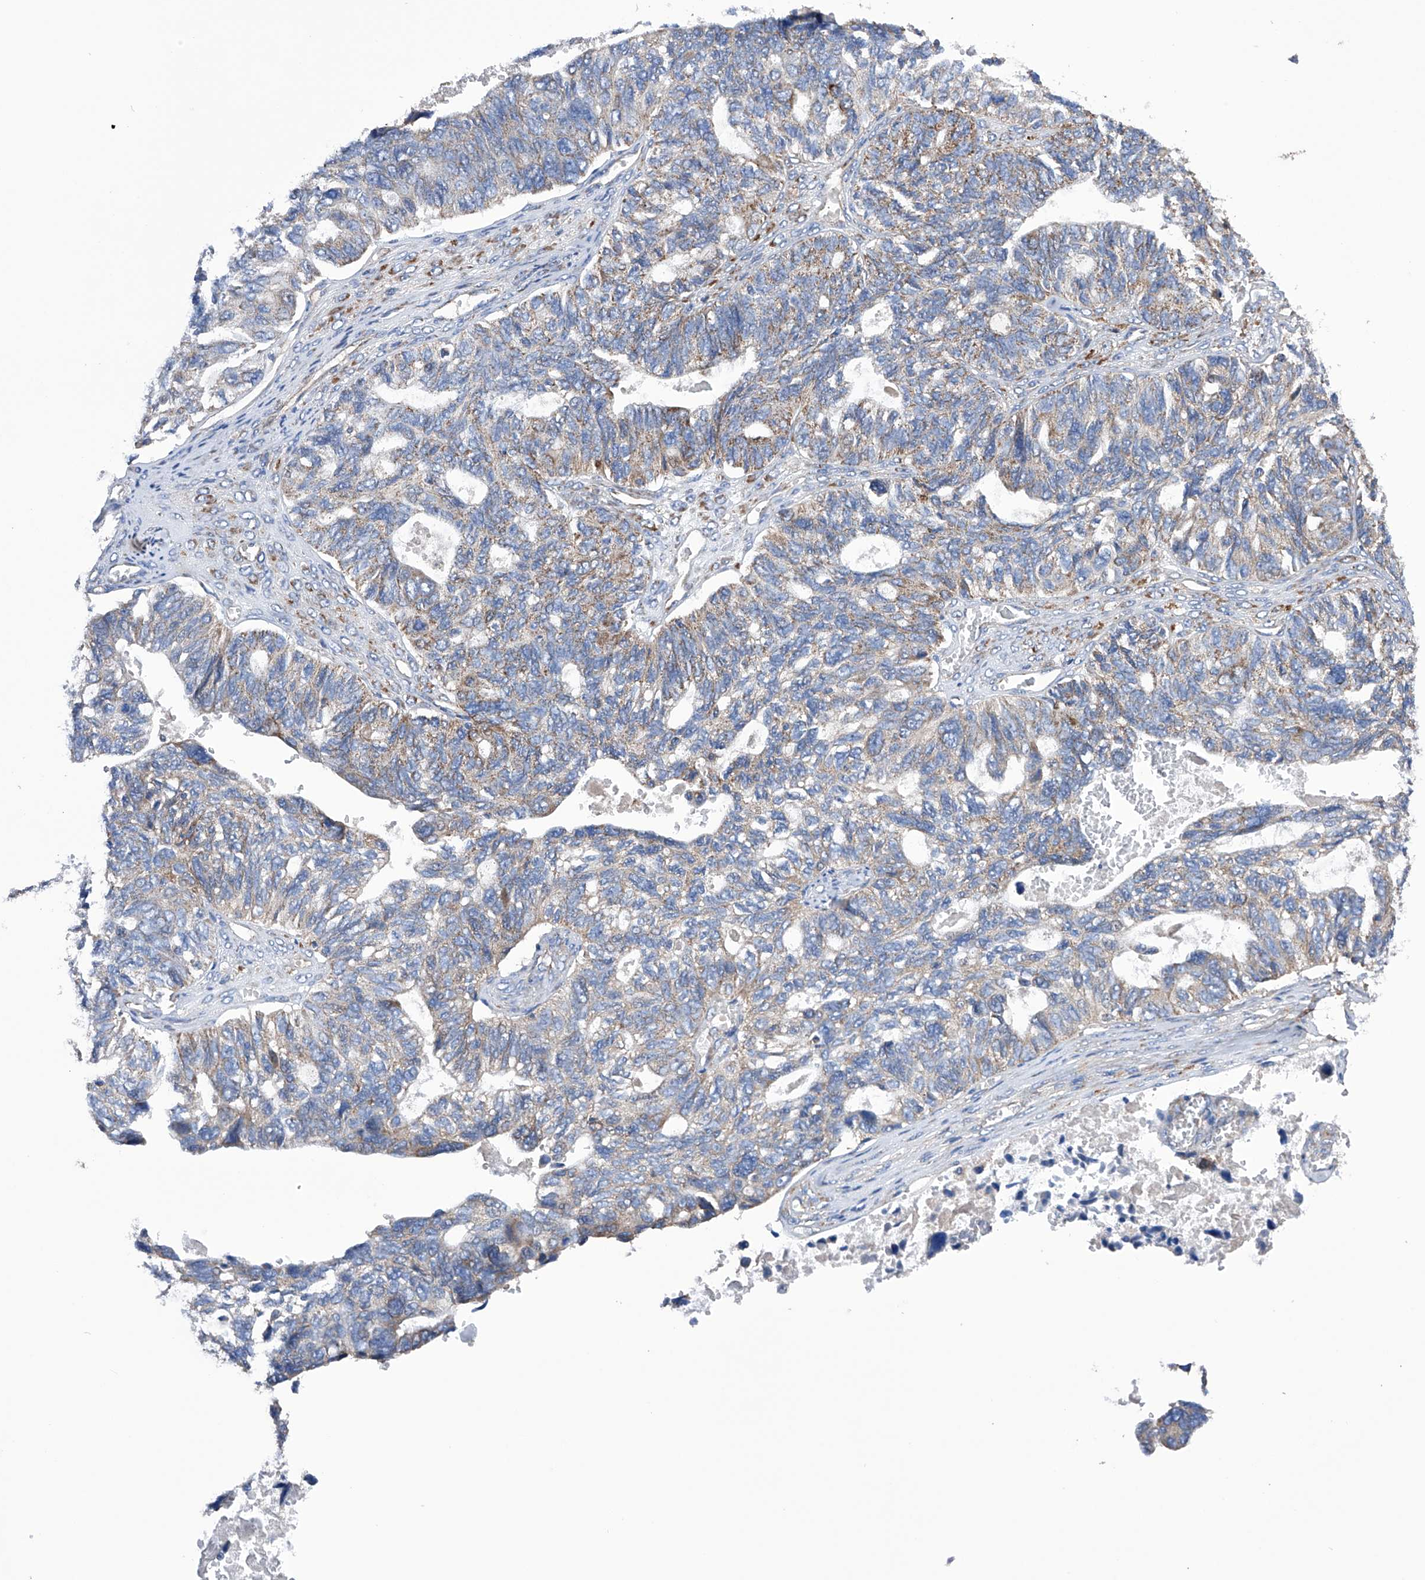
{"staining": {"intensity": "weak", "quantity": "25%-75%", "location": "cytoplasmic/membranous"}, "tissue": "ovarian cancer", "cell_type": "Tumor cells", "image_type": "cancer", "snomed": [{"axis": "morphology", "description": "Cystadenocarcinoma, serous, NOS"}, {"axis": "topography", "description": "Ovary"}], "caption": "A photomicrograph of human ovarian serous cystadenocarcinoma stained for a protein demonstrates weak cytoplasmic/membranous brown staining in tumor cells.", "gene": "EFCAB2", "patient": {"sex": "female", "age": 79}}